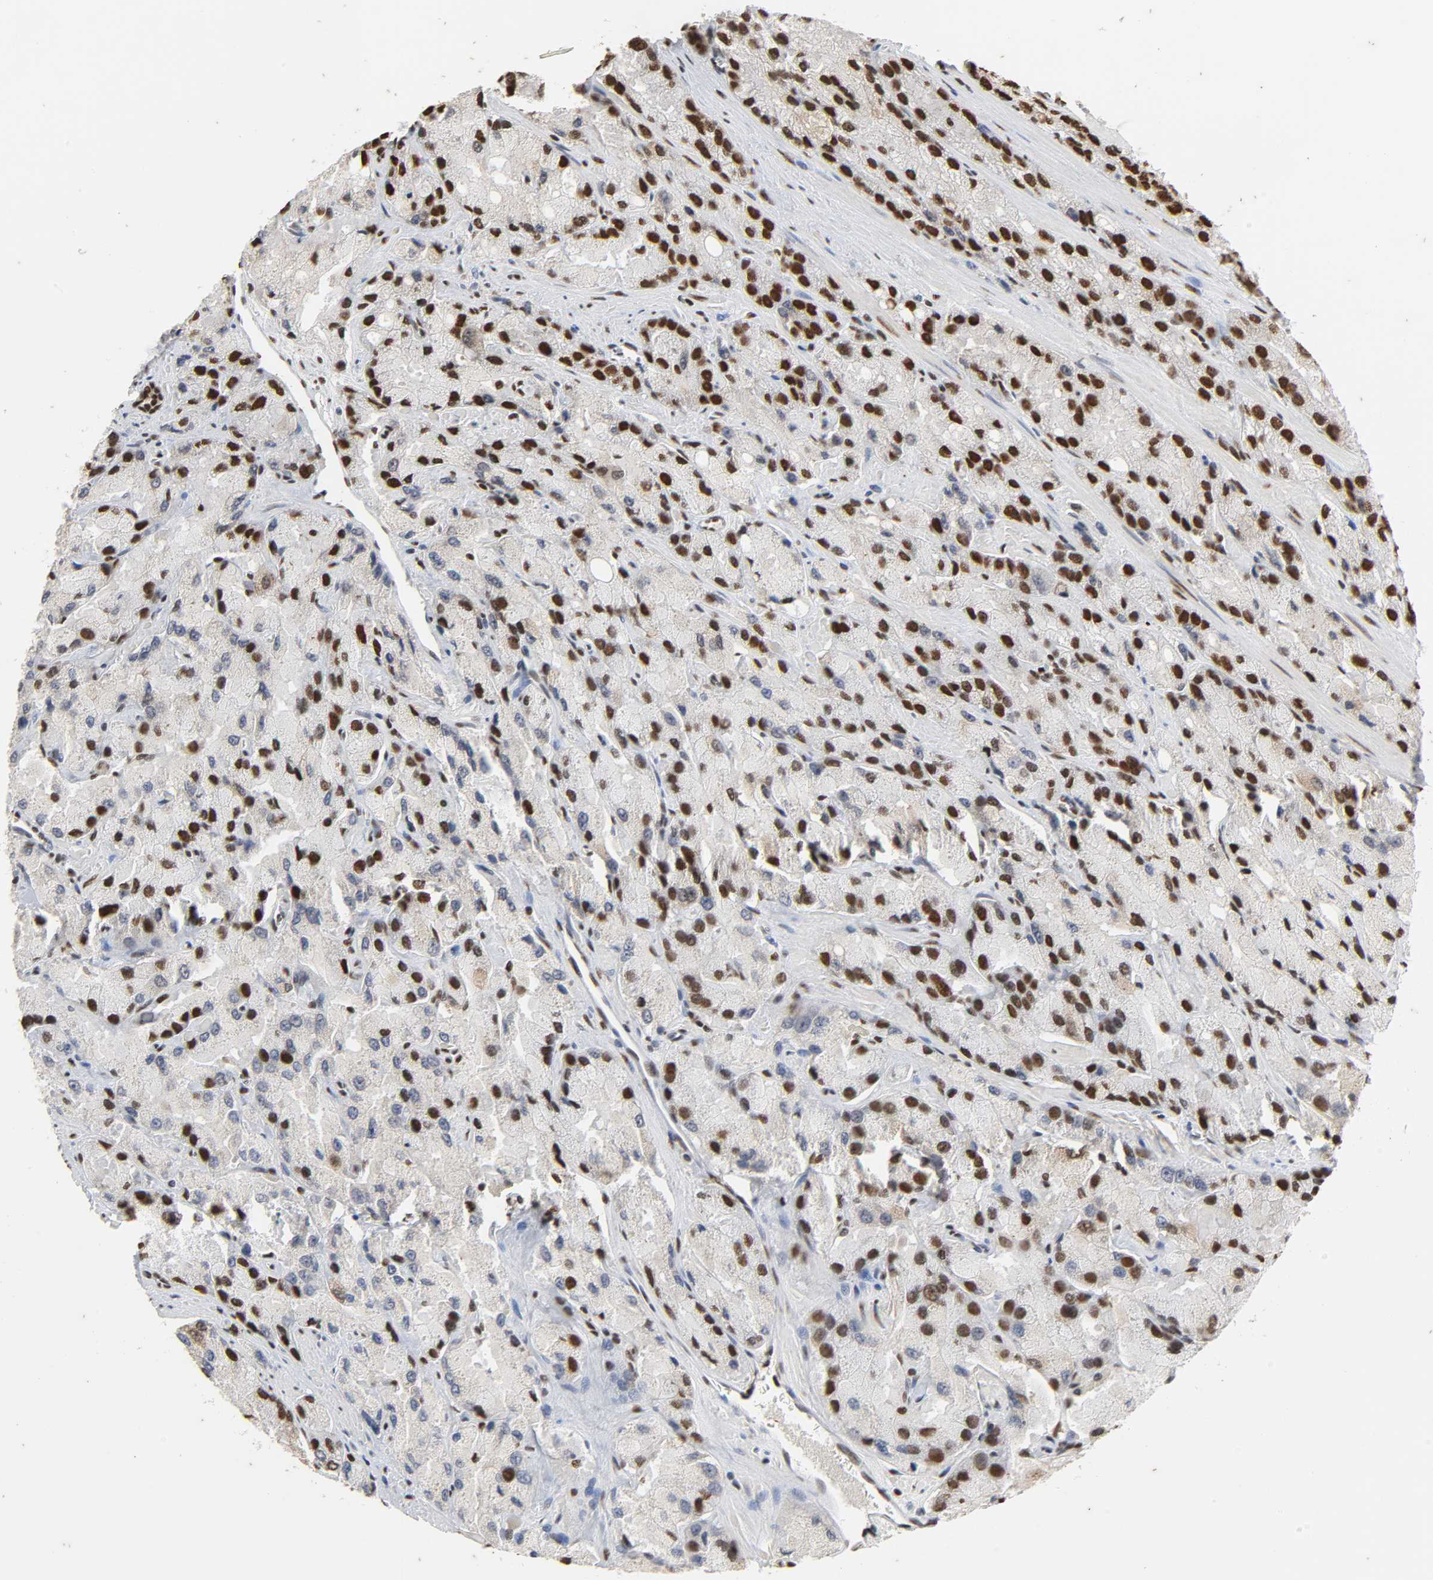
{"staining": {"intensity": "strong", "quantity": "25%-75%", "location": "nuclear"}, "tissue": "prostate cancer", "cell_type": "Tumor cells", "image_type": "cancer", "snomed": [{"axis": "morphology", "description": "Adenocarcinoma, High grade"}, {"axis": "topography", "description": "Prostate"}], "caption": "Human adenocarcinoma (high-grade) (prostate) stained with a protein marker displays strong staining in tumor cells.", "gene": "HNRNPC", "patient": {"sex": "male", "age": 58}}